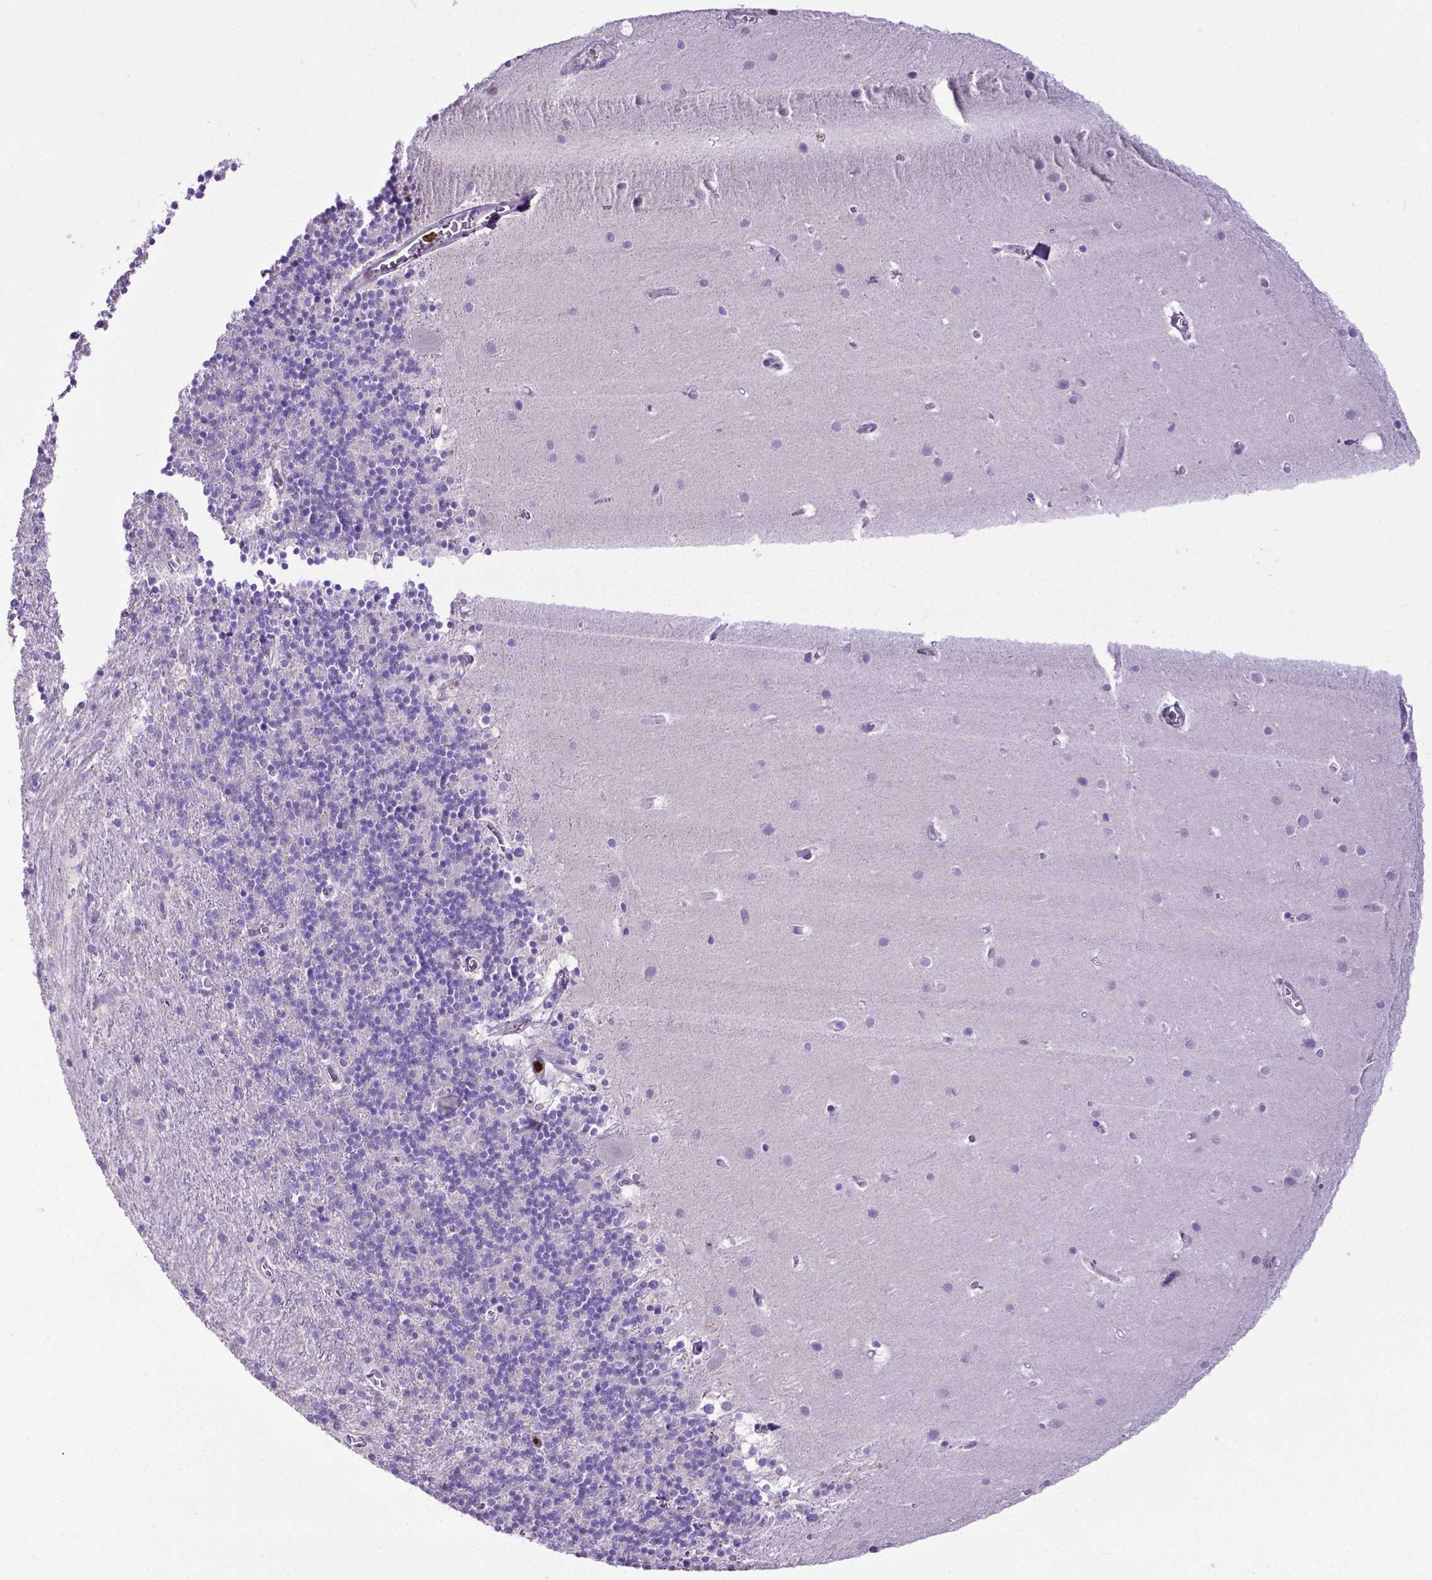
{"staining": {"intensity": "negative", "quantity": "none", "location": "none"}, "tissue": "cerebellum", "cell_type": "Cells in granular layer", "image_type": "normal", "snomed": [{"axis": "morphology", "description": "Normal tissue, NOS"}, {"axis": "topography", "description": "Cerebellum"}], "caption": "IHC histopathology image of benign cerebellum stained for a protein (brown), which shows no positivity in cells in granular layer.", "gene": "MMP9", "patient": {"sex": "male", "age": 70}}